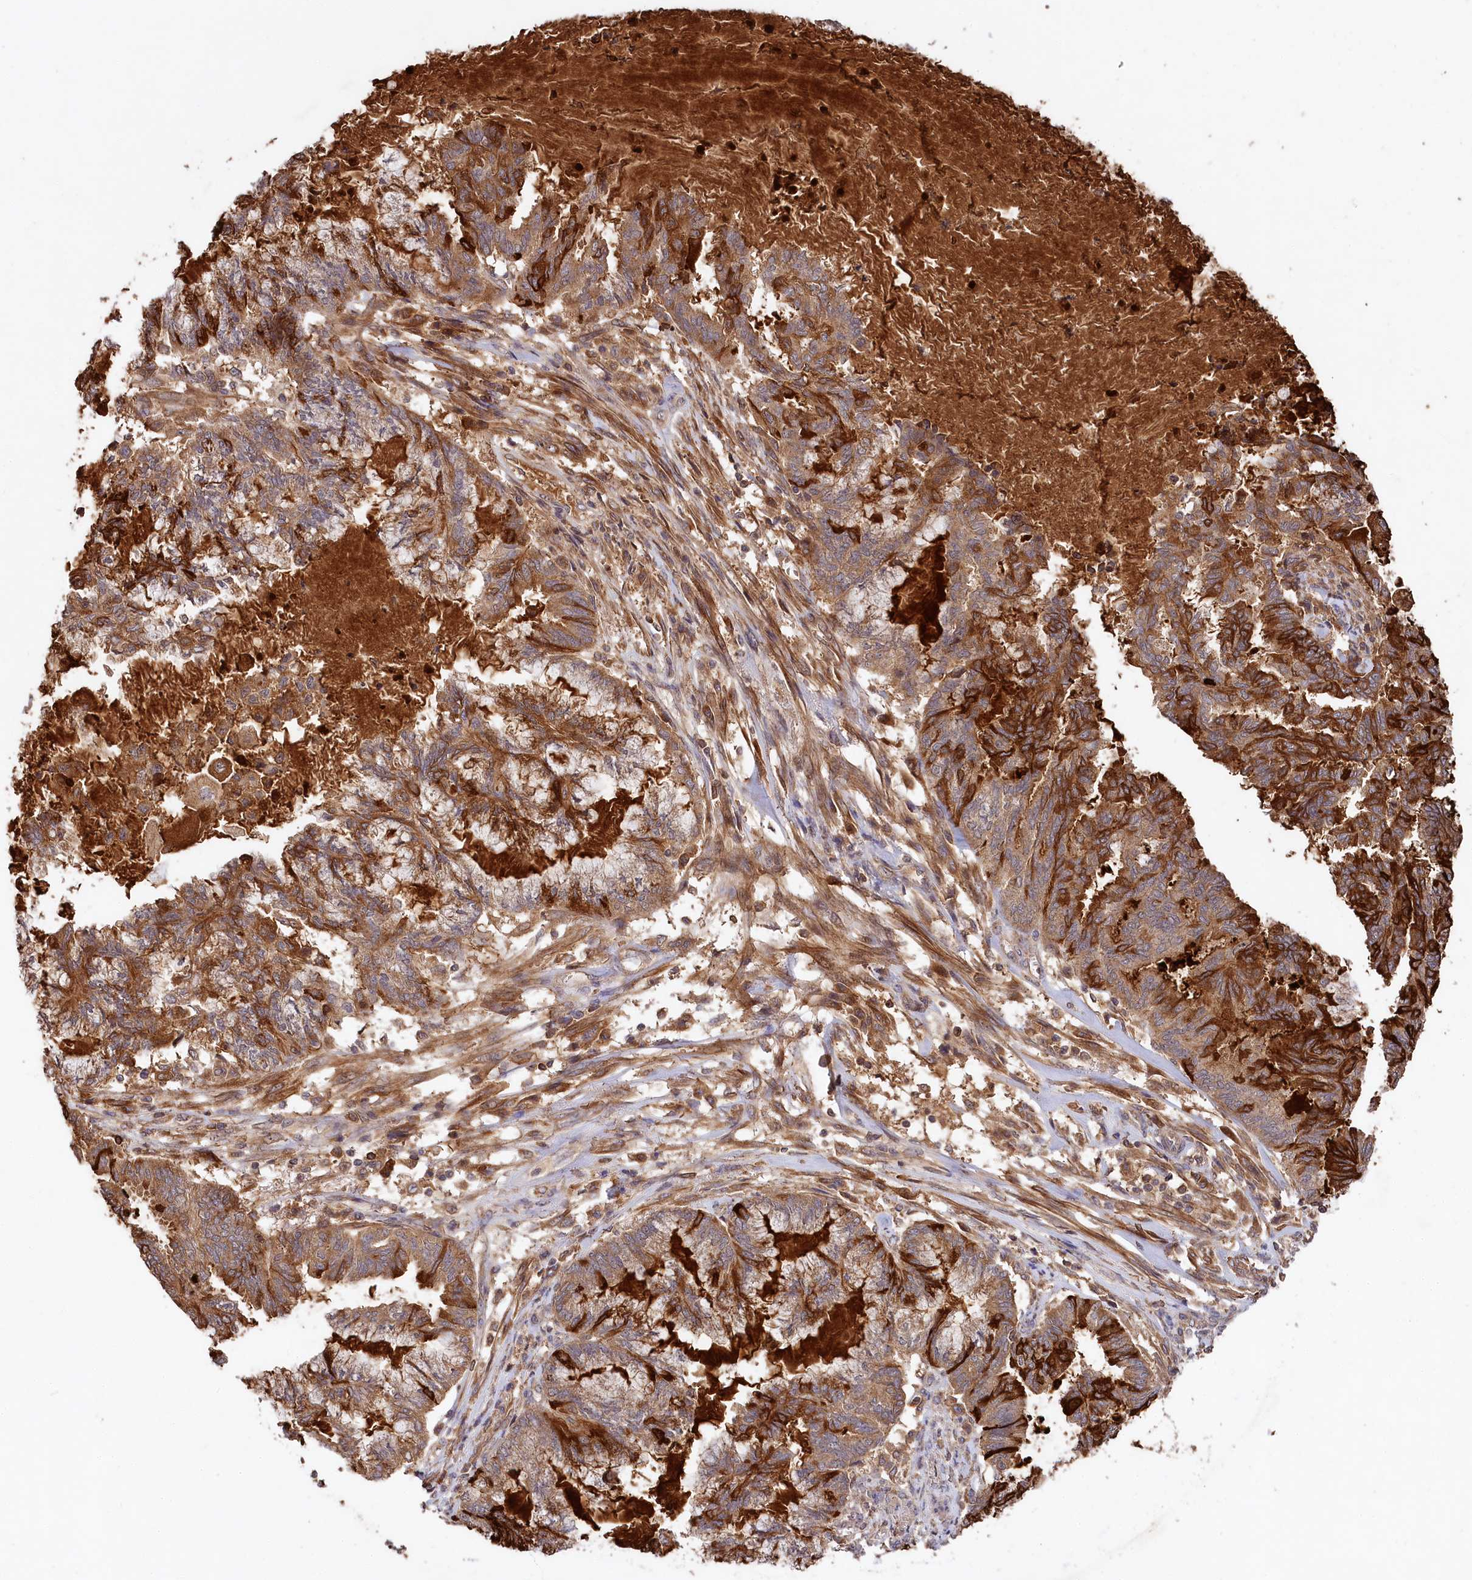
{"staining": {"intensity": "strong", "quantity": "25%-75%", "location": "cytoplasmic/membranous"}, "tissue": "endometrial cancer", "cell_type": "Tumor cells", "image_type": "cancer", "snomed": [{"axis": "morphology", "description": "Adenocarcinoma, NOS"}, {"axis": "topography", "description": "Endometrium"}], "caption": "Immunohistochemistry (IHC) of endometrial cancer reveals high levels of strong cytoplasmic/membranous expression in approximately 25%-75% of tumor cells. (DAB = brown stain, brightfield microscopy at high magnification).", "gene": "MCF2L2", "patient": {"sex": "female", "age": 86}}